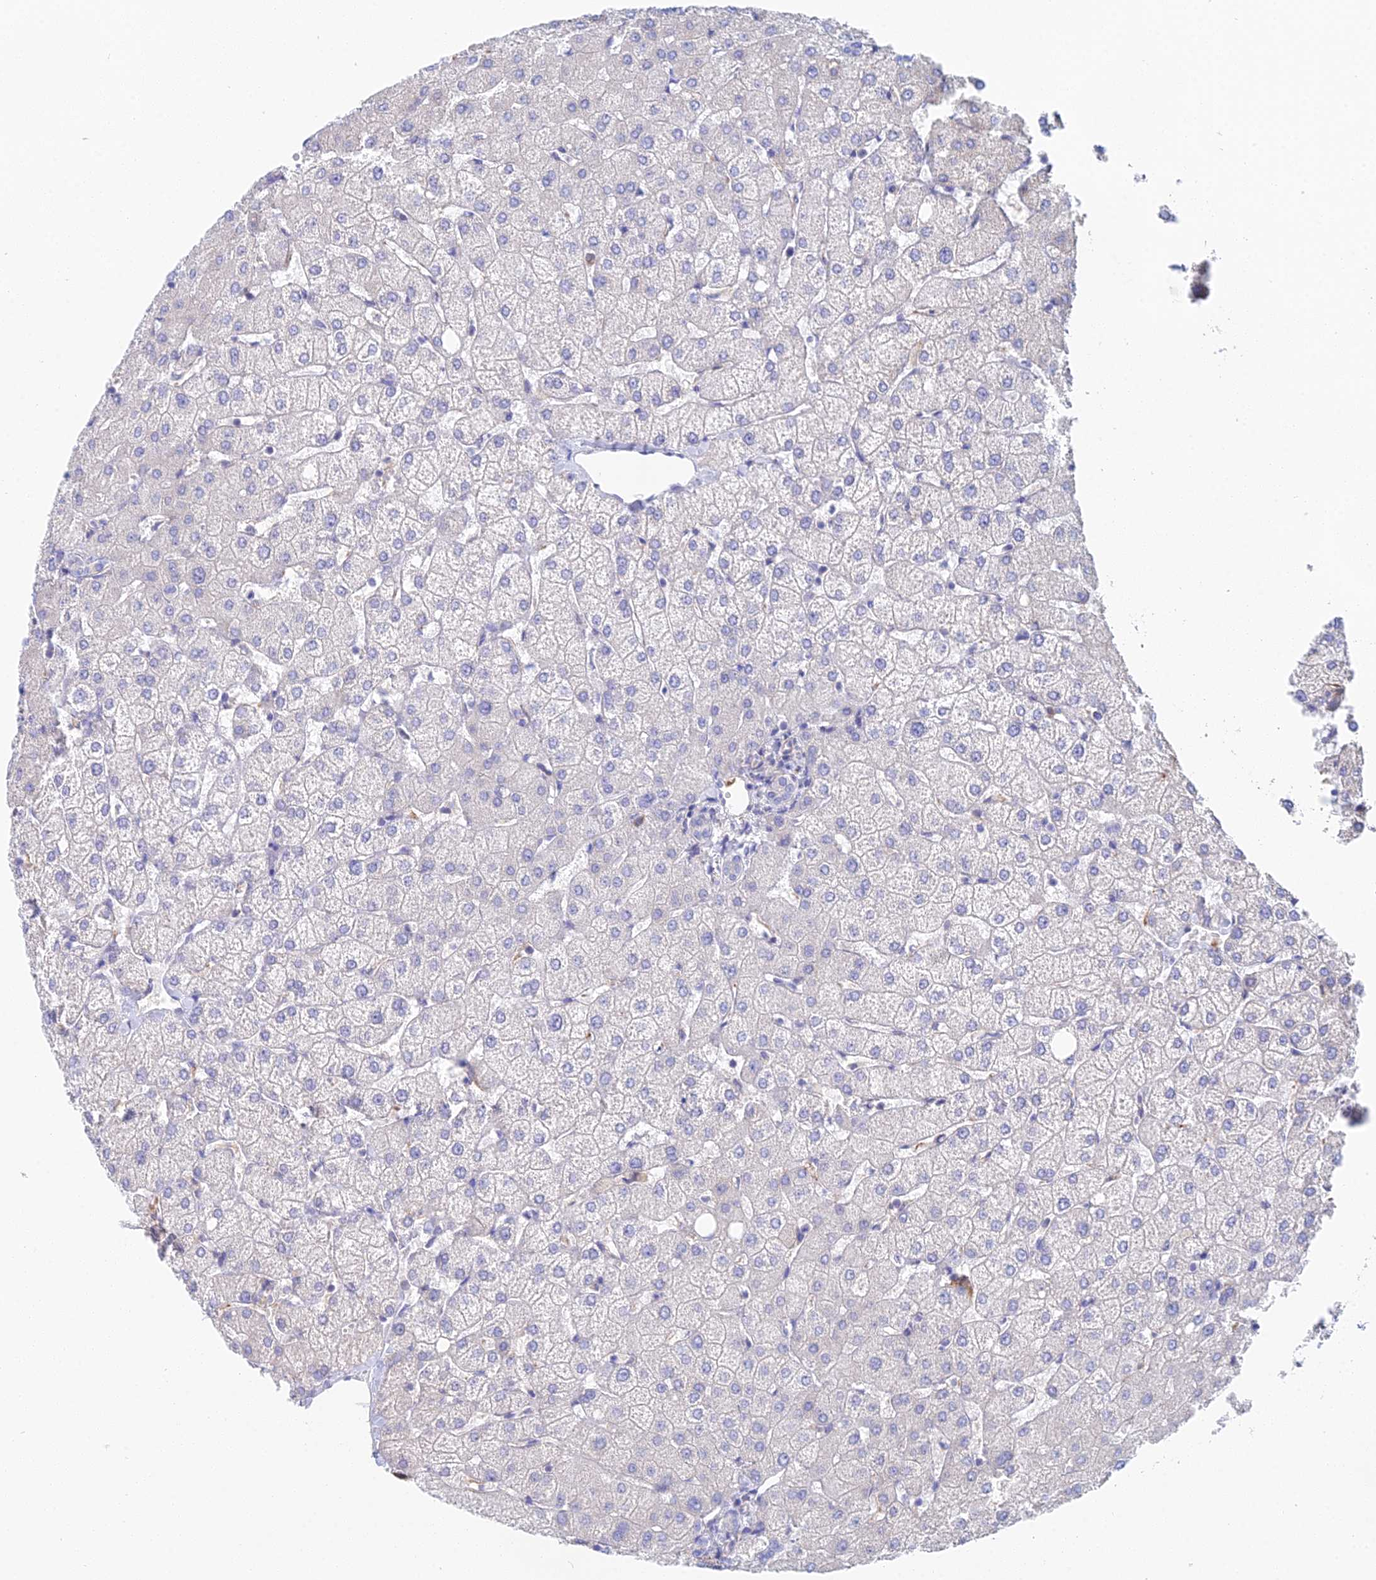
{"staining": {"intensity": "negative", "quantity": "none", "location": "none"}, "tissue": "liver", "cell_type": "Cholangiocytes", "image_type": "normal", "snomed": [{"axis": "morphology", "description": "Normal tissue, NOS"}, {"axis": "topography", "description": "Liver"}], "caption": "Photomicrograph shows no protein expression in cholangiocytes of benign liver. (Brightfield microscopy of DAB (3,3'-diaminobenzidine) immunohistochemistry at high magnification).", "gene": "DNAH14", "patient": {"sex": "female", "age": 54}}